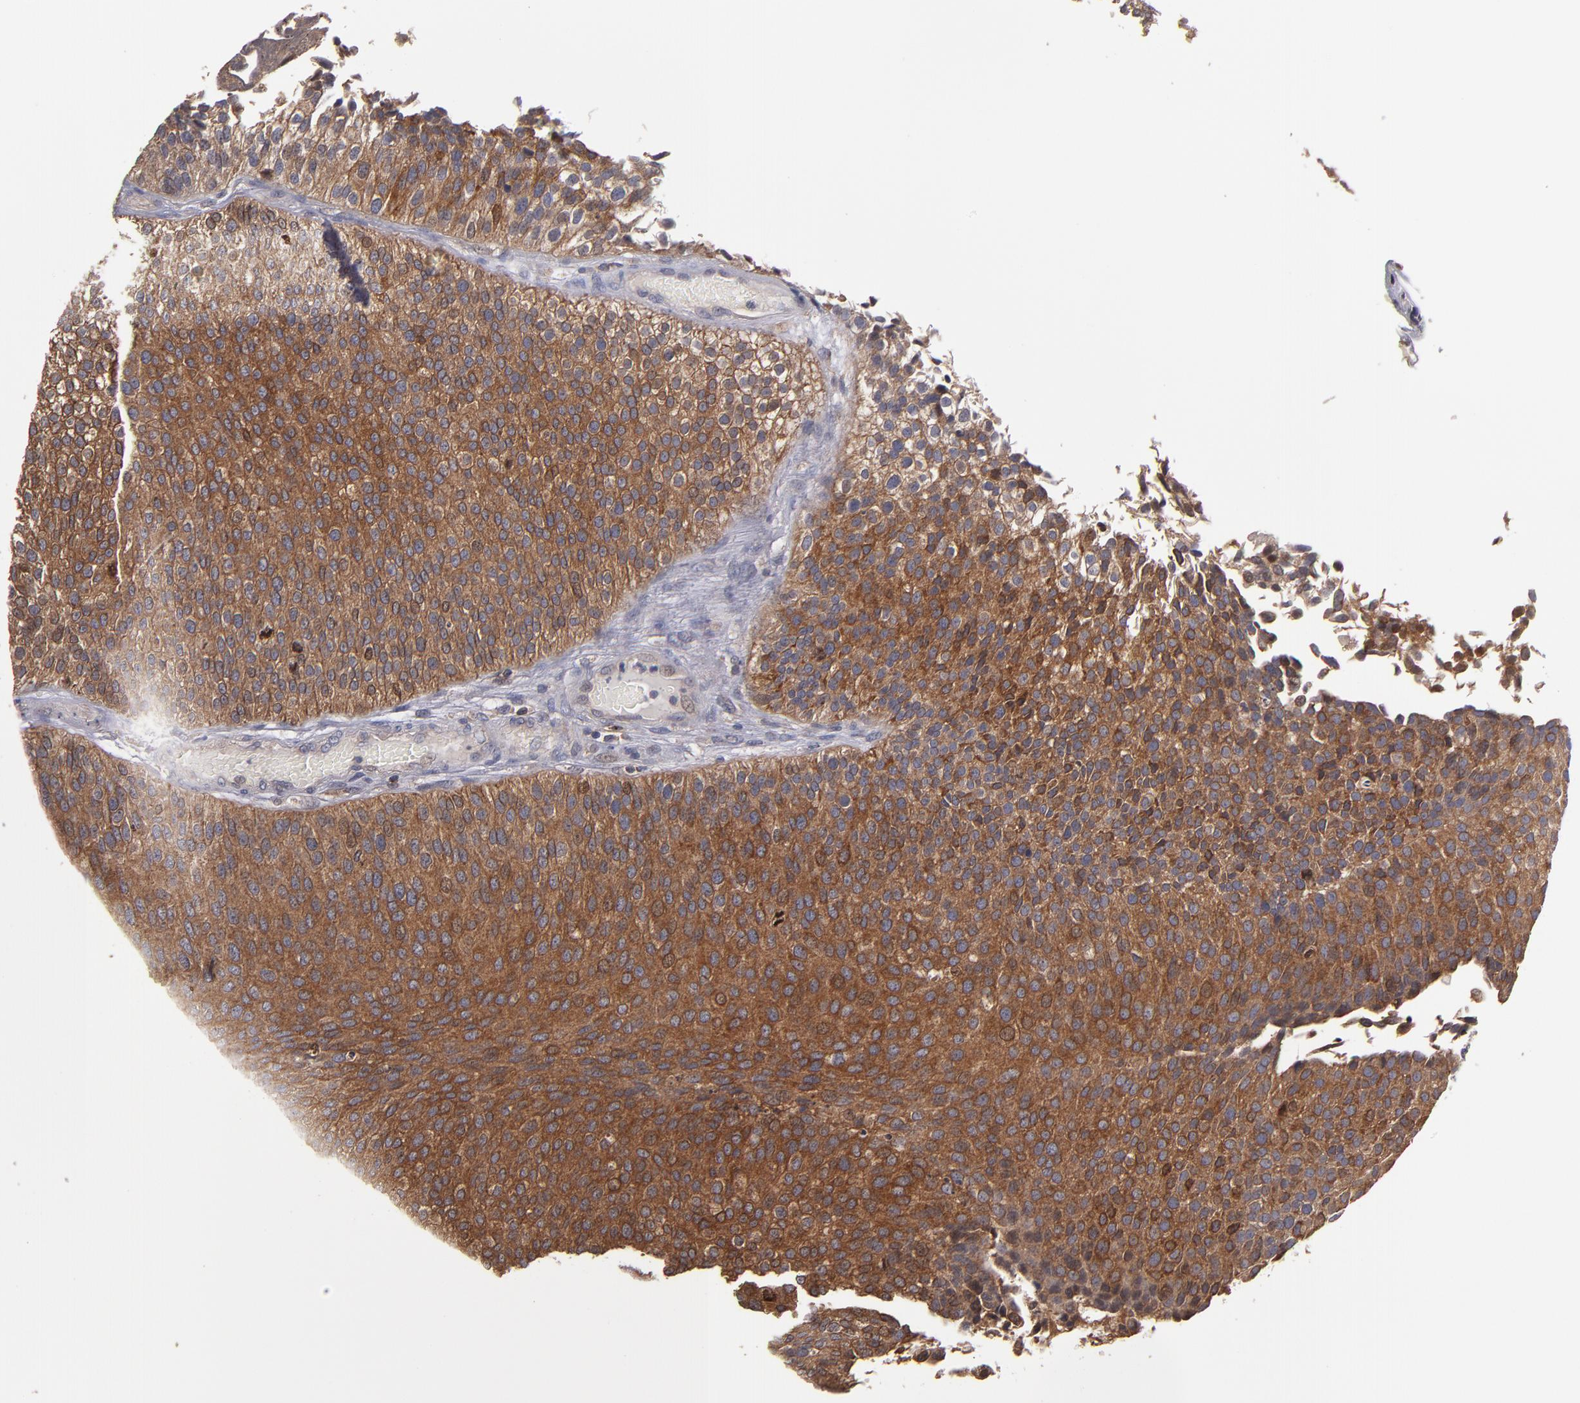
{"staining": {"intensity": "strong", "quantity": ">75%", "location": "cytoplasmic/membranous"}, "tissue": "urothelial cancer", "cell_type": "Tumor cells", "image_type": "cancer", "snomed": [{"axis": "morphology", "description": "Urothelial carcinoma, Low grade"}, {"axis": "topography", "description": "Urinary bladder"}], "caption": "The immunohistochemical stain labels strong cytoplasmic/membranous staining in tumor cells of urothelial cancer tissue.", "gene": "NF2", "patient": {"sex": "male", "age": 84}}